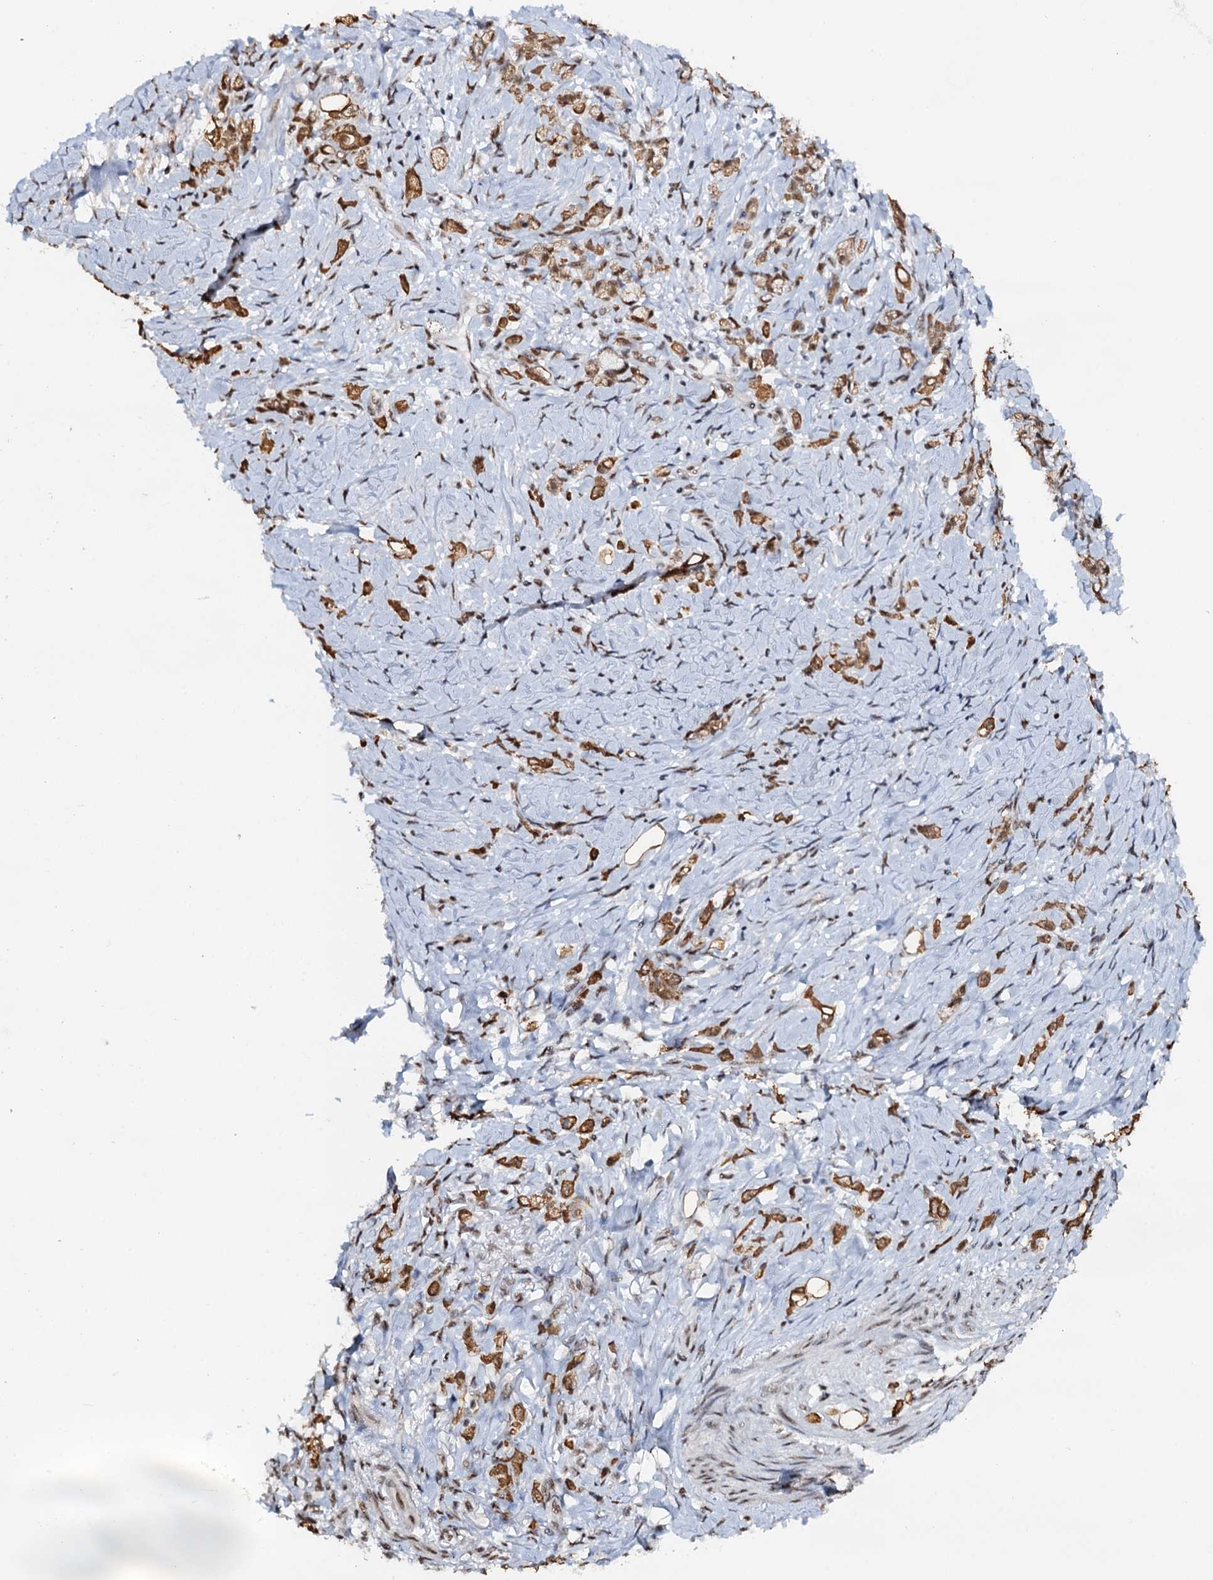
{"staining": {"intensity": "moderate", "quantity": ">75%", "location": "cytoplasmic/membranous,nuclear"}, "tissue": "stomach cancer", "cell_type": "Tumor cells", "image_type": "cancer", "snomed": [{"axis": "morphology", "description": "Adenocarcinoma, NOS"}, {"axis": "topography", "description": "Stomach"}], "caption": "Brown immunohistochemical staining in stomach cancer (adenocarcinoma) displays moderate cytoplasmic/membranous and nuclear expression in about >75% of tumor cells.", "gene": "ZNF609", "patient": {"sex": "female", "age": 79}}